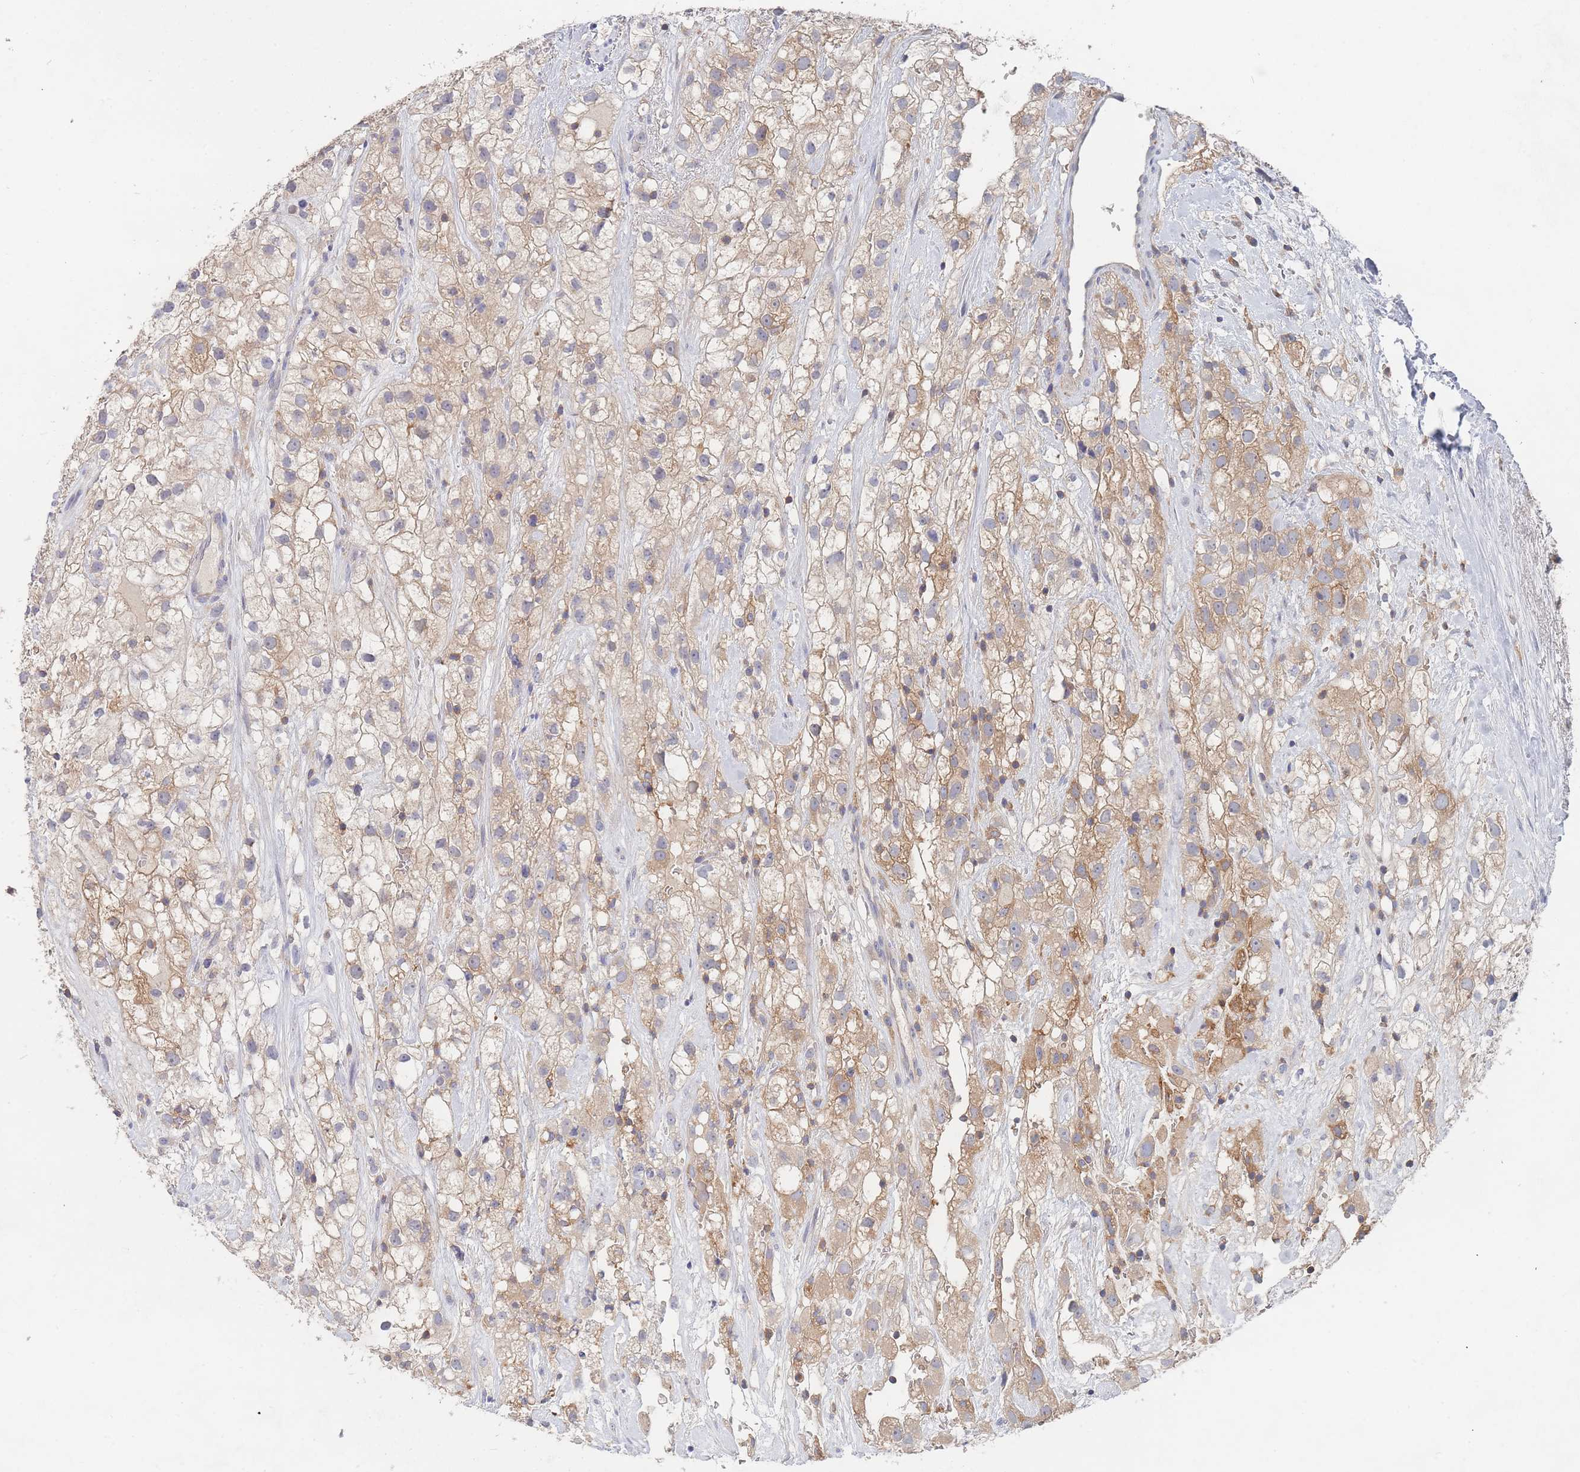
{"staining": {"intensity": "moderate", "quantity": "25%-75%", "location": "cytoplasmic/membranous"}, "tissue": "renal cancer", "cell_type": "Tumor cells", "image_type": "cancer", "snomed": [{"axis": "morphology", "description": "Adenocarcinoma, NOS"}, {"axis": "topography", "description": "Kidney"}], "caption": "Protein analysis of renal cancer (adenocarcinoma) tissue reveals moderate cytoplasmic/membranous positivity in approximately 25%-75% of tumor cells. Using DAB (brown) and hematoxylin (blue) stains, captured at high magnification using brightfield microscopy.", "gene": "PPP6C", "patient": {"sex": "male", "age": 59}}